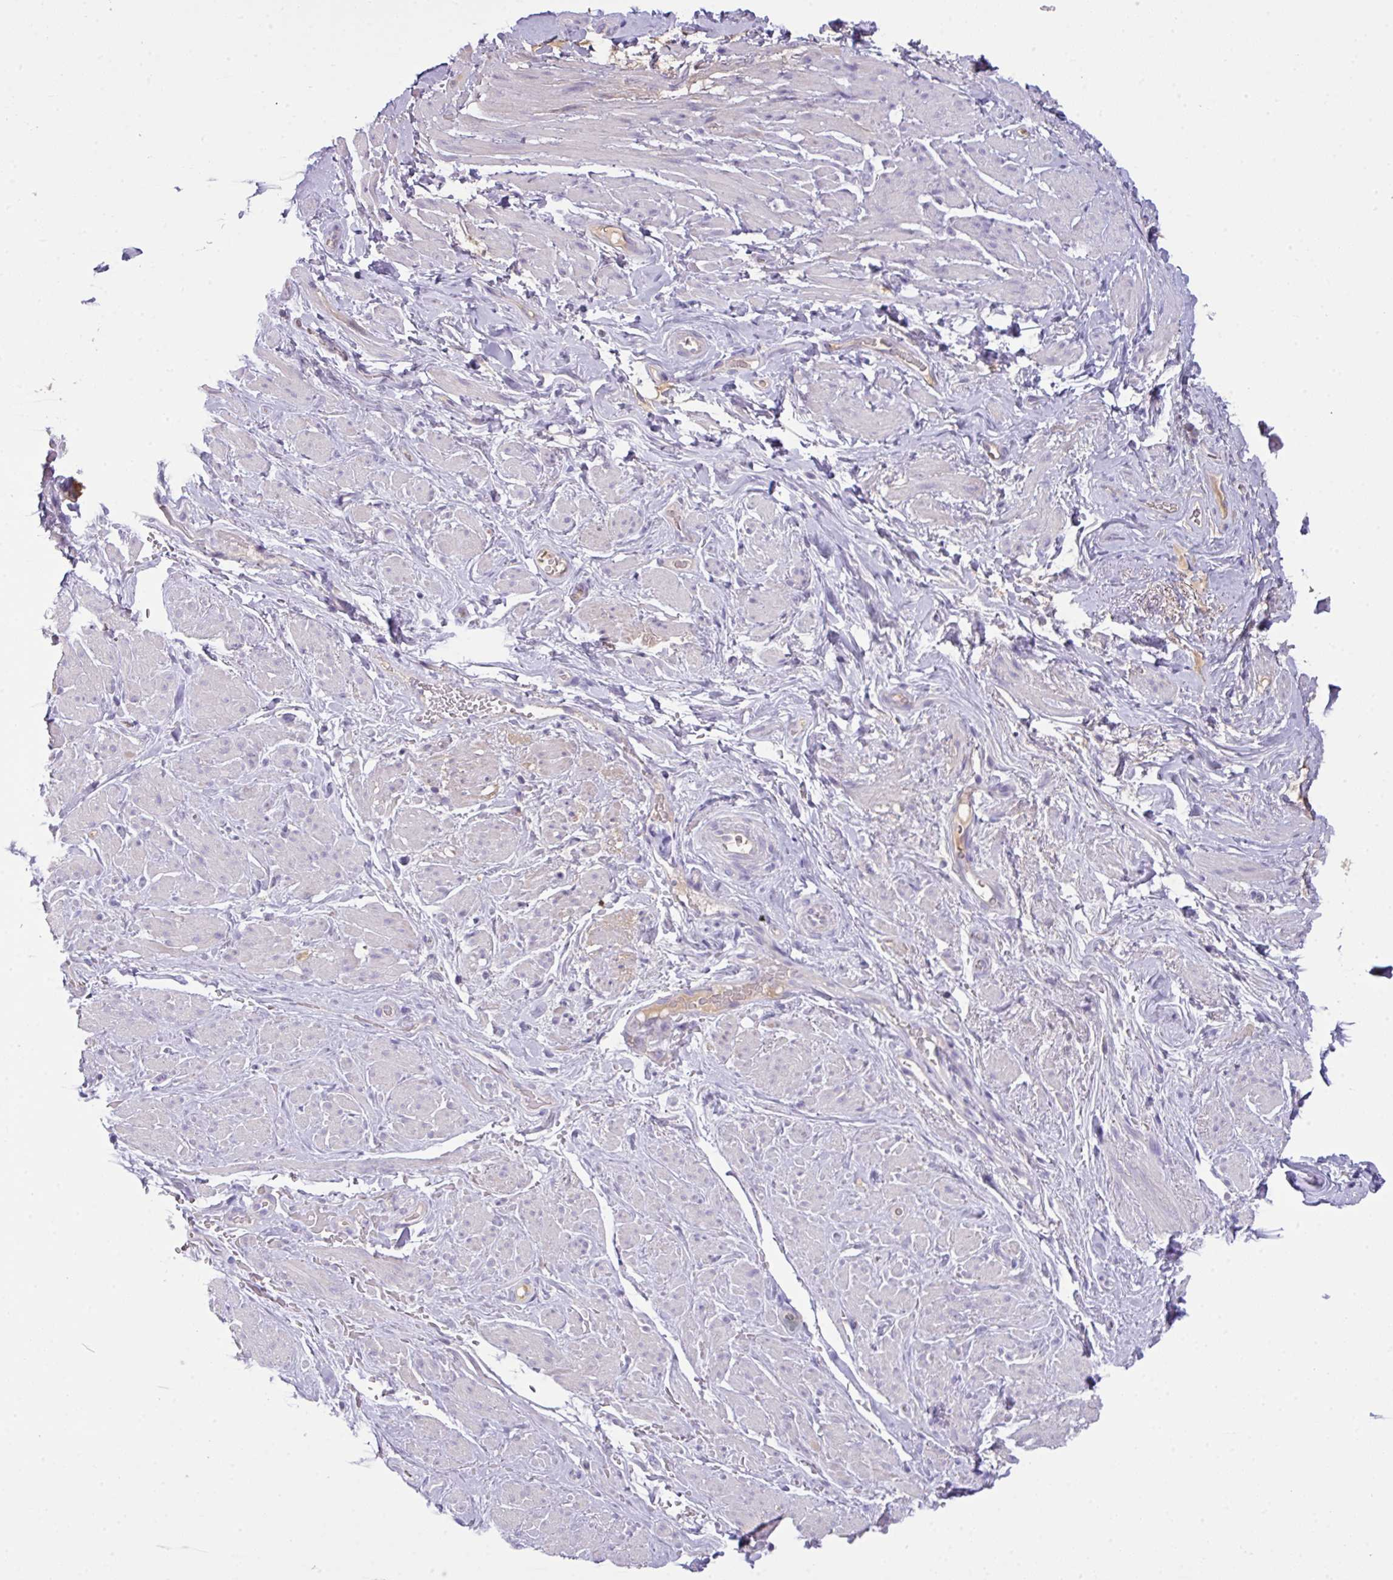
{"staining": {"intensity": "negative", "quantity": "none", "location": "none"}, "tissue": "smooth muscle", "cell_type": "Smooth muscle cells", "image_type": "normal", "snomed": [{"axis": "morphology", "description": "Normal tissue, NOS"}, {"axis": "topography", "description": "Smooth muscle"}, {"axis": "topography", "description": "Peripheral nerve tissue"}], "caption": "IHC image of unremarkable smooth muscle: human smooth muscle stained with DAB (3,3'-diaminobenzidine) reveals no significant protein expression in smooth muscle cells.", "gene": "OR6C6", "patient": {"sex": "male", "age": 69}}